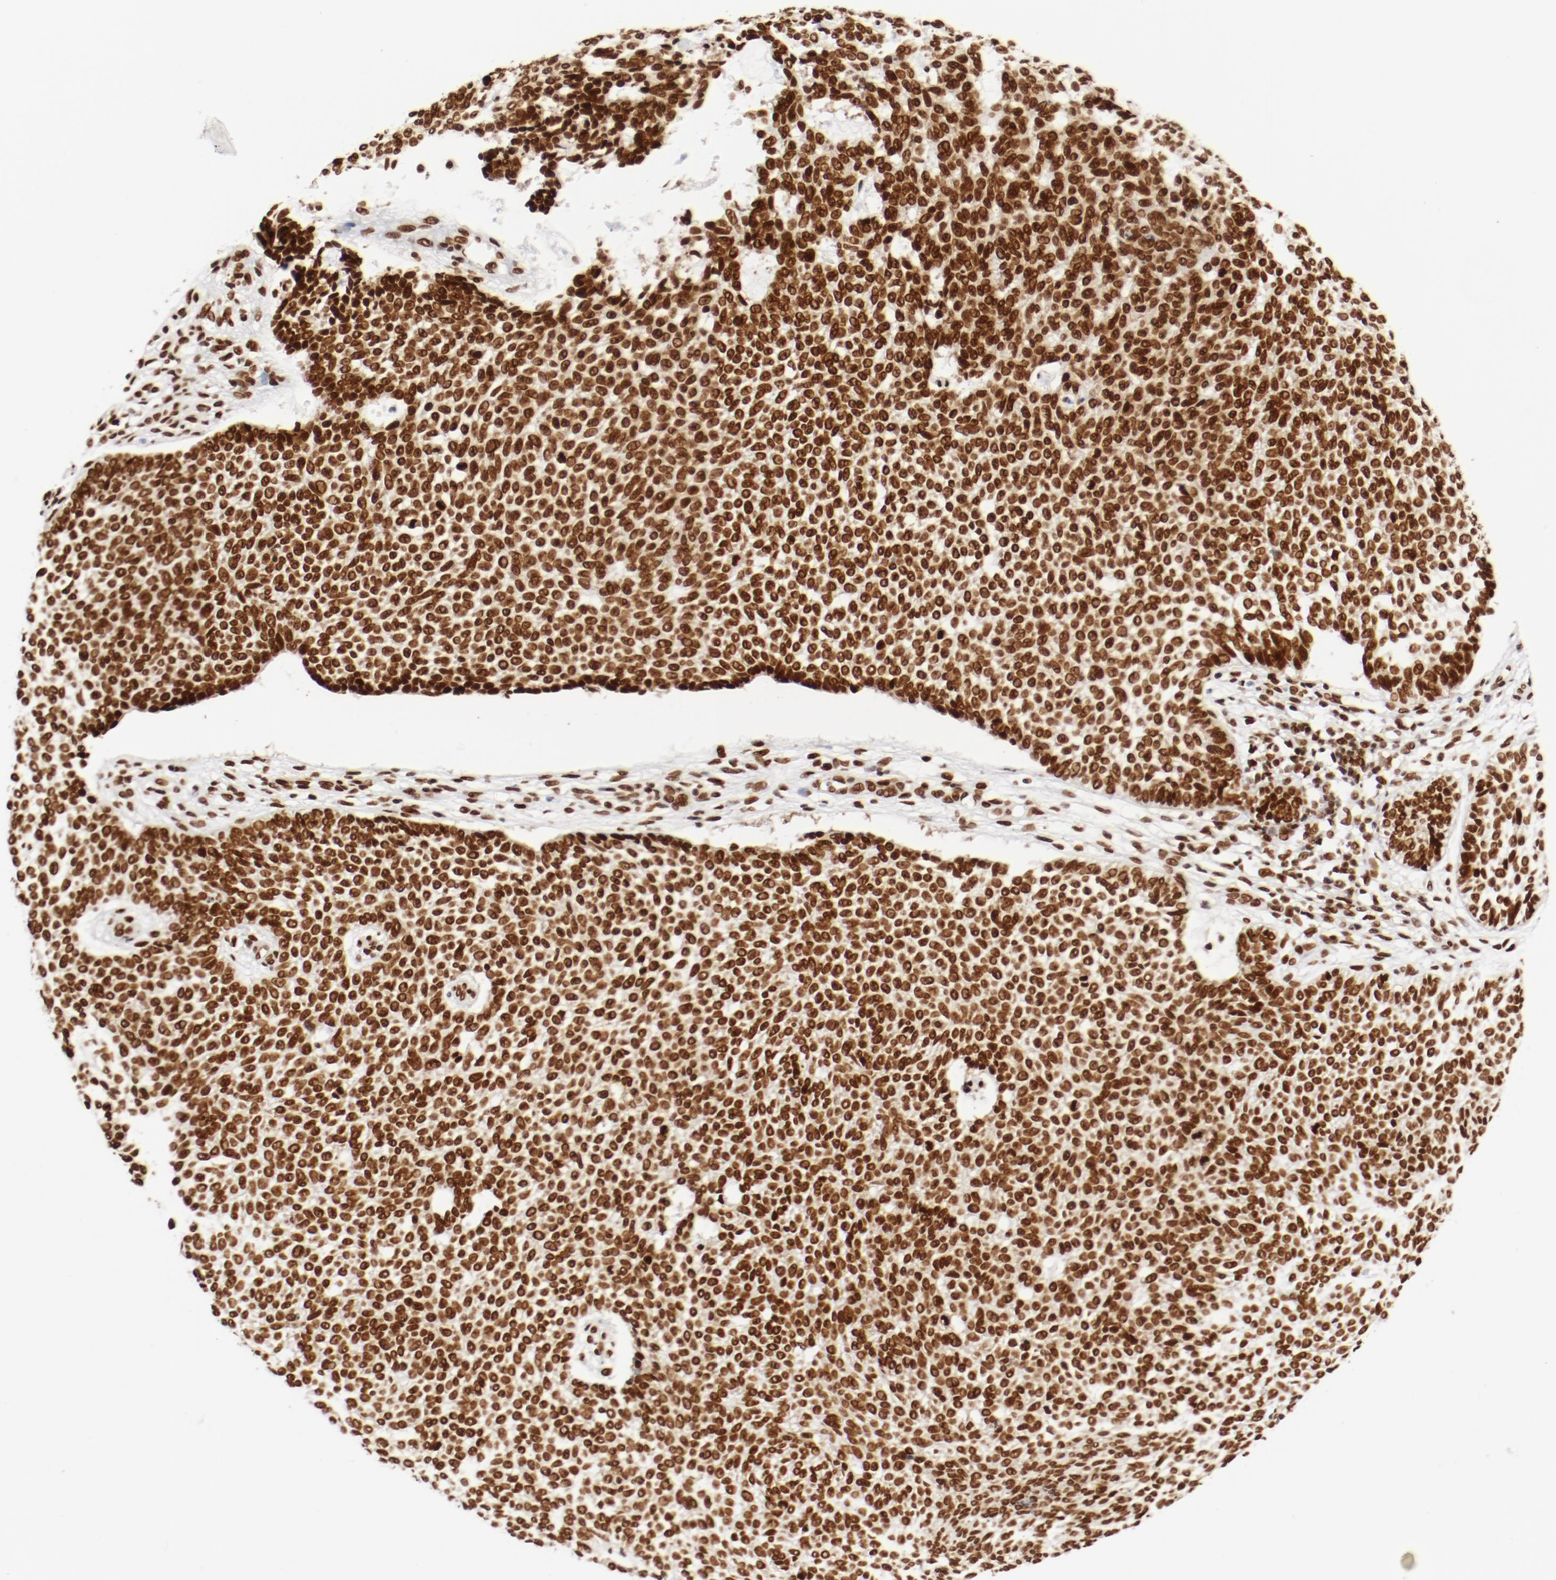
{"staining": {"intensity": "strong", "quantity": ">75%", "location": "nuclear"}, "tissue": "skin cancer", "cell_type": "Tumor cells", "image_type": "cancer", "snomed": [{"axis": "morphology", "description": "Normal tissue, NOS"}, {"axis": "morphology", "description": "Basal cell carcinoma"}, {"axis": "topography", "description": "Skin"}], "caption": "Immunohistochemical staining of skin basal cell carcinoma exhibits strong nuclear protein positivity in about >75% of tumor cells.", "gene": "CTBP1", "patient": {"sex": "male", "age": 87}}